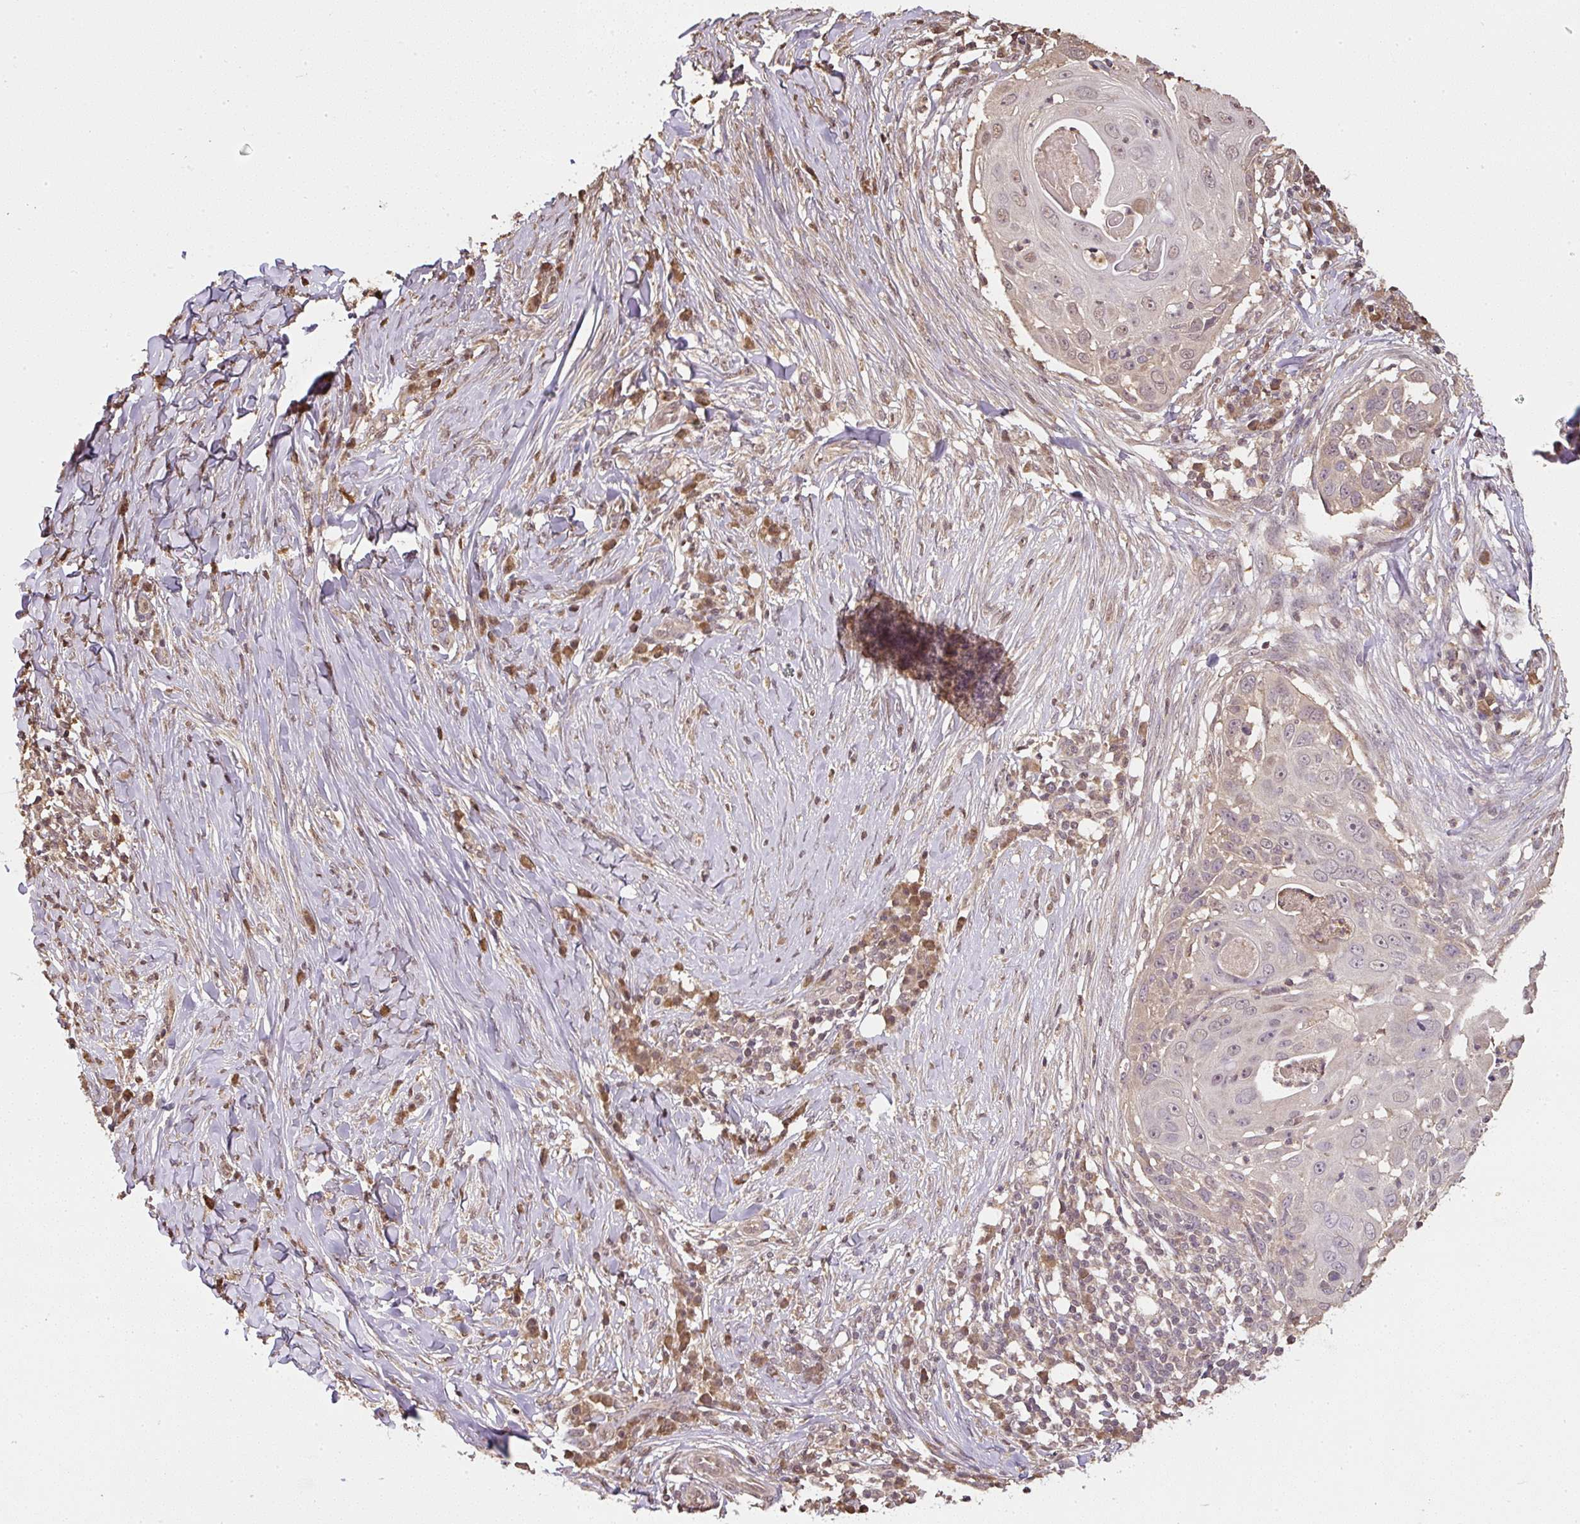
{"staining": {"intensity": "weak", "quantity": "25%-75%", "location": "cytoplasmic/membranous"}, "tissue": "skin cancer", "cell_type": "Tumor cells", "image_type": "cancer", "snomed": [{"axis": "morphology", "description": "Squamous cell carcinoma, NOS"}, {"axis": "topography", "description": "Skin"}], "caption": "Human skin cancer stained for a protein (brown) exhibits weak cytoplasmic/membranous positive expression in about 25%-75% of tumor cells.", "gene": "TMEM170B", "patient": {"sex": "female", "age": 44}}